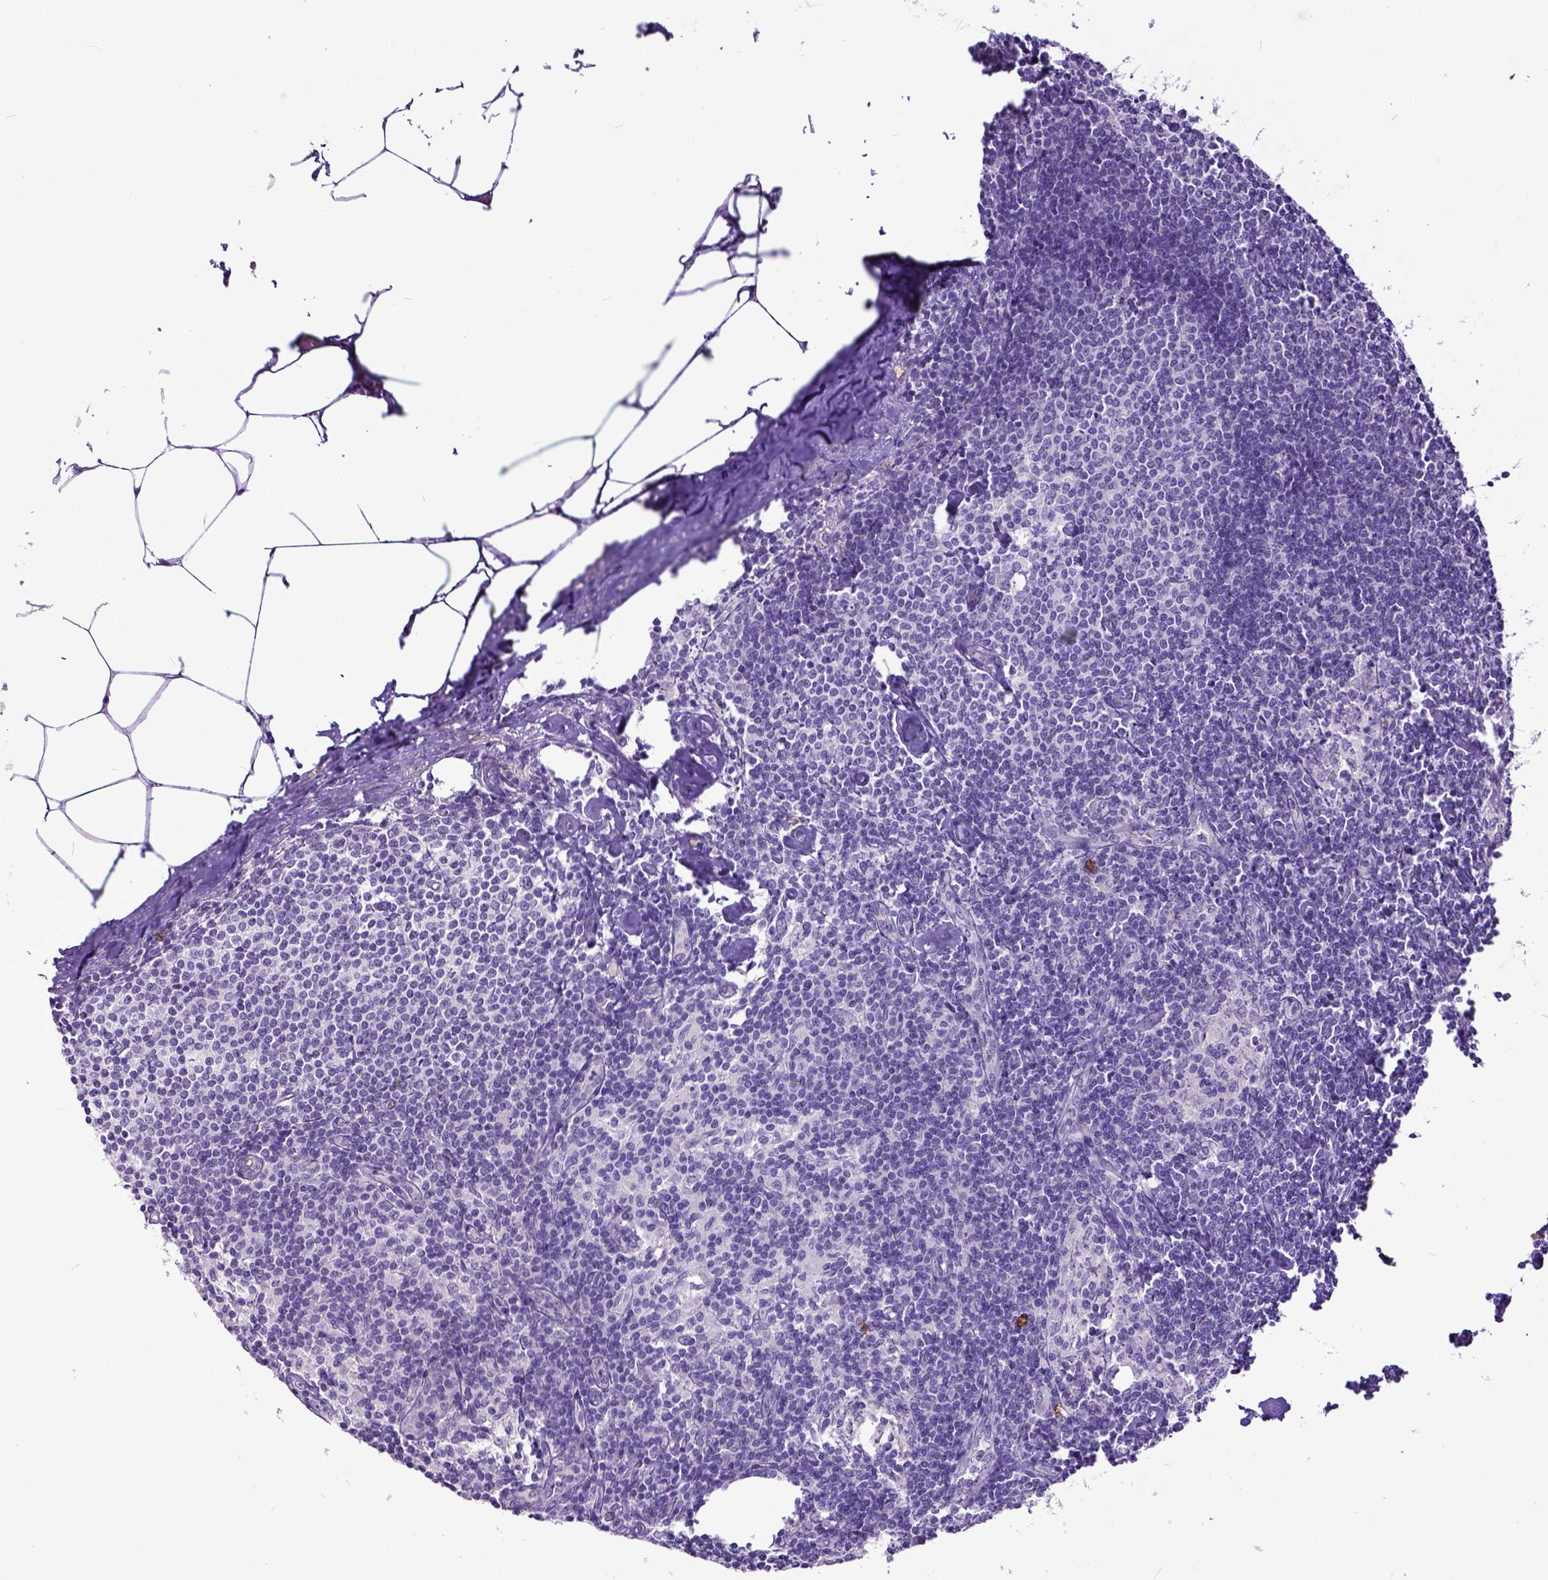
{"staining": {"intensity": "negative", "quantity": "none", "location": "none"}, "tissue": "lymph node", "cell_type": "Germinal center cells", "image_type": "normal", "snomed": [{"axis": "morphology", "description": "Normal tissue, NOS"}, {"axis": "topography", "description": "Lymph node"}], "caption": "Immunohistochemical staining of benign human lymph node displays no significant expression in germinal center cells. (Stains: DAB immunohistochemistry with hematoxylin counter stain, Microscopy: brightfield microscopy at high magnification).", "gene": "KIT", "patient": {"sex": "female", "age": 69}}